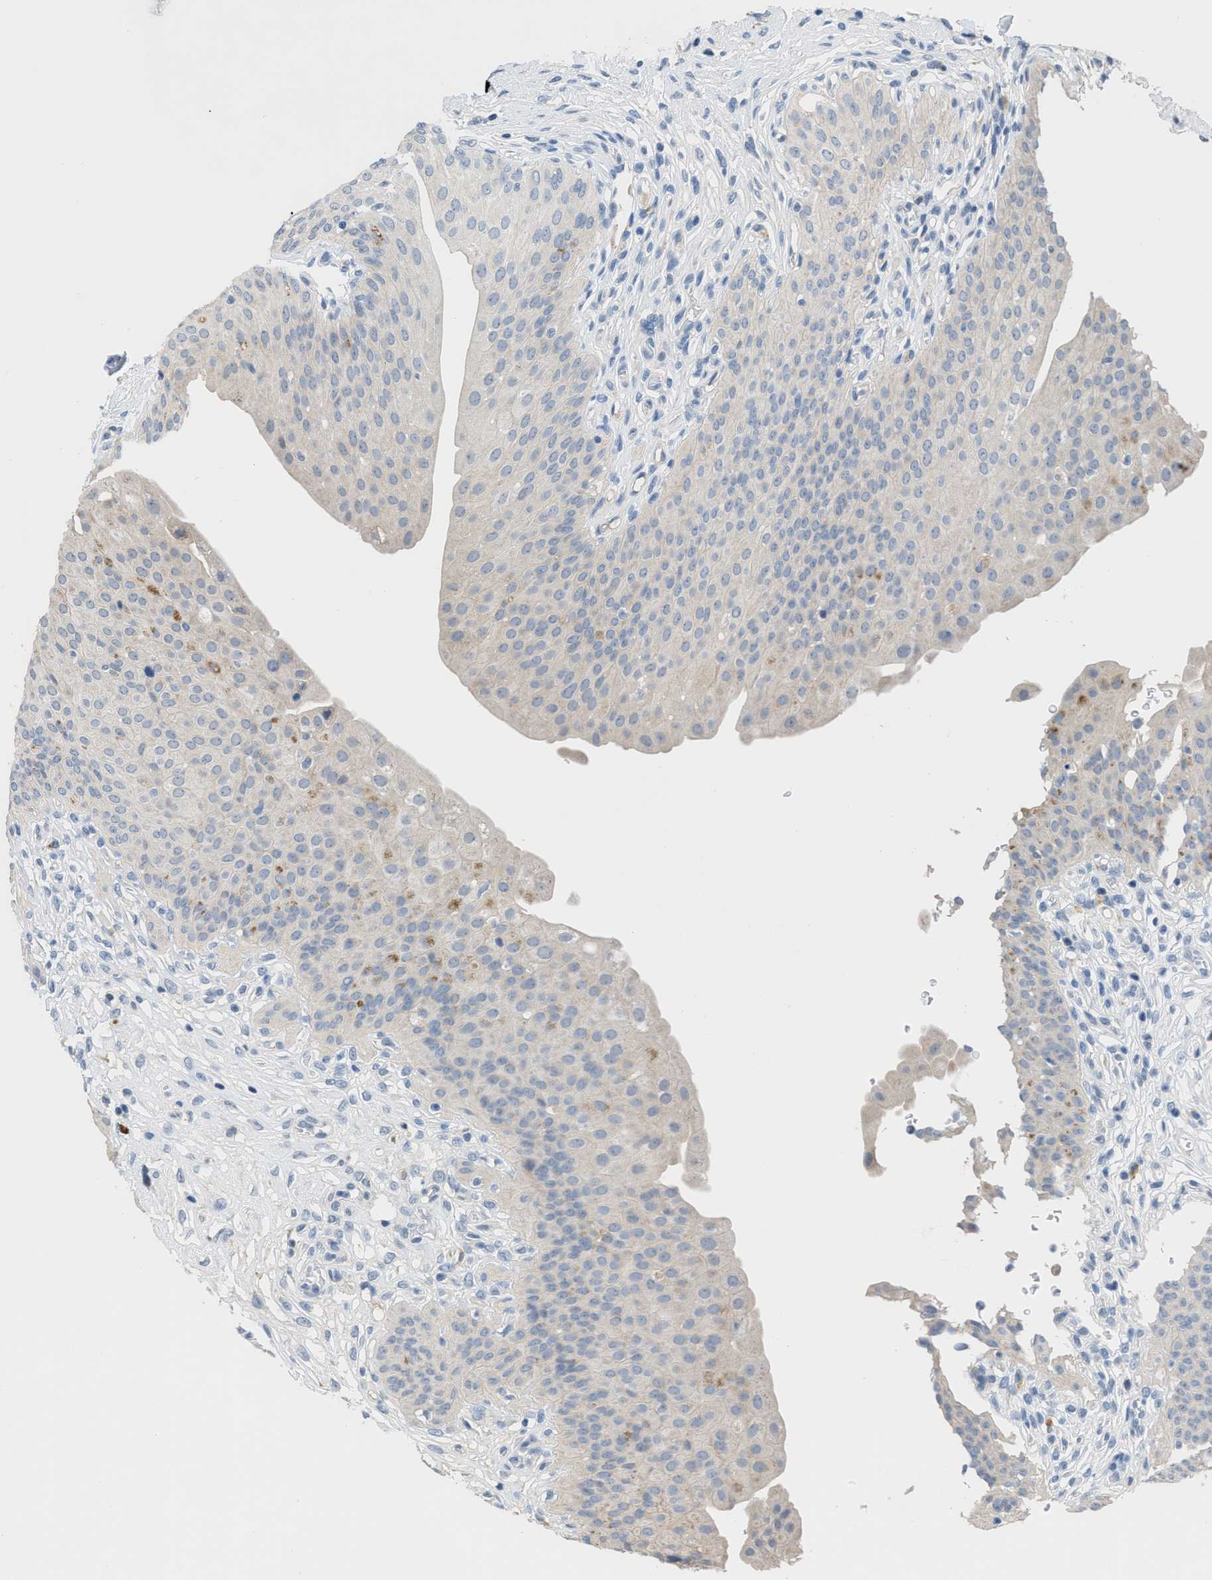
{"staining": {"intensity": "weak", "quantity": "25%-75%", "location": "cytoplasmic/membranous"}, "tissue": "urinary bladder", "cell_type": "Urothelial cells", "image_type": "normal", "snomed": [{"axis": "morphology", "description": "Normal tissue, NOS"}, {"axis": "topography", "description": "Urinary bladder"}], "caption": "Unremarkable urinary bladder exhibits weak cytoplasmic/membranous staining in about 25%-75% of urothelial cells, visualized by immunohistochemistry. The staining was performed using DAB (3,3'-diaminobenzidine), with brown indicating positive protein expression. Nuclei are stained blue with hematoxylin.", "gene": "OR9K2", "patient": {"sex": "male", "age": 46}}